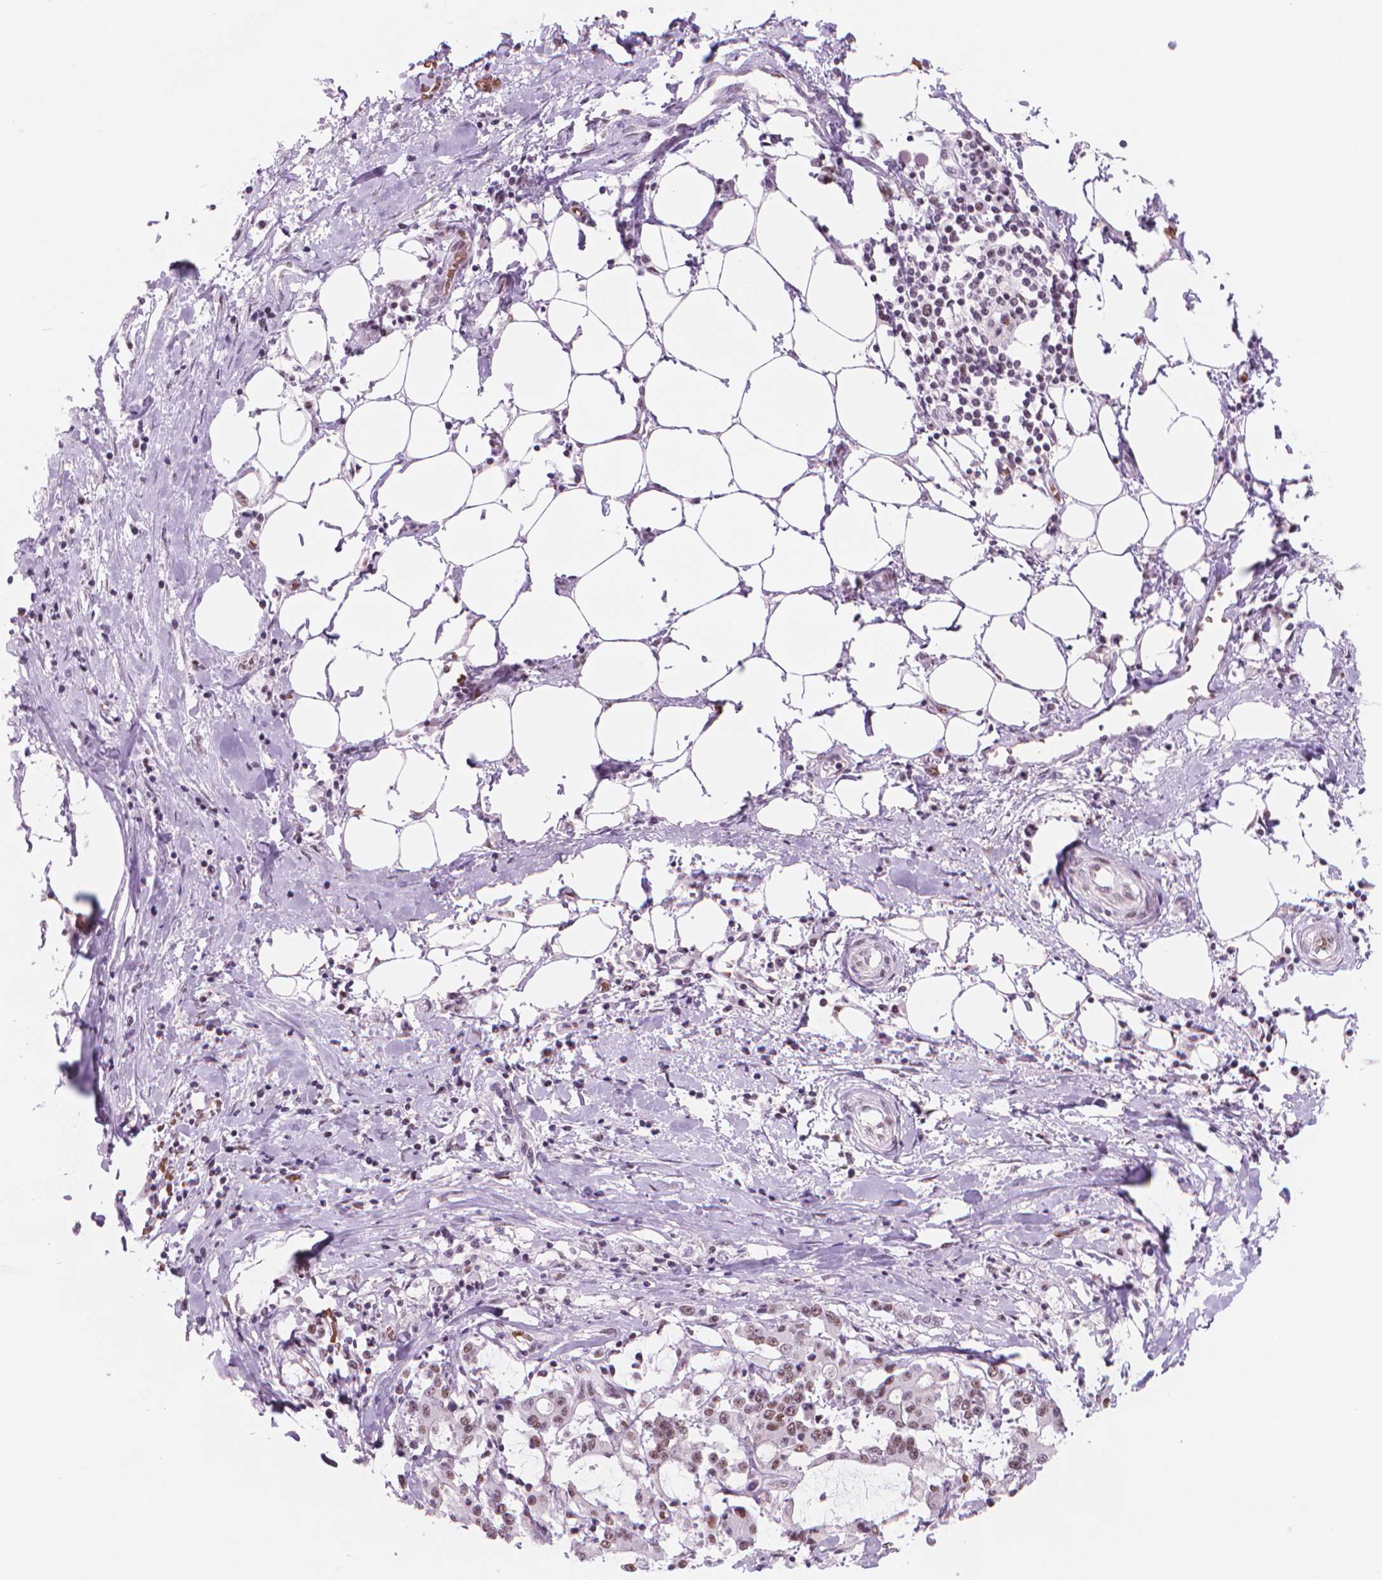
{"staining": {"intensity": "moderate", "quantity": ">75%", "location": "nuclear"}, "tissue": "stomach cancer", "cell_type": "Tumor cells", "image_type": "cancer", "snomed": [{"axis": "morphology", "description": "Adenocarcinoma, NOS"}, {"axis": "topography", "description": "Stomach, upper"}], "caption": "DAB immunohistochemical staining of stomach adenocarcinoma shows moderate nuclear protein expression in approximately >75% of tumor cells.", "gene": "POLR3D", "patient": {"sex": "male", "age": 68}}